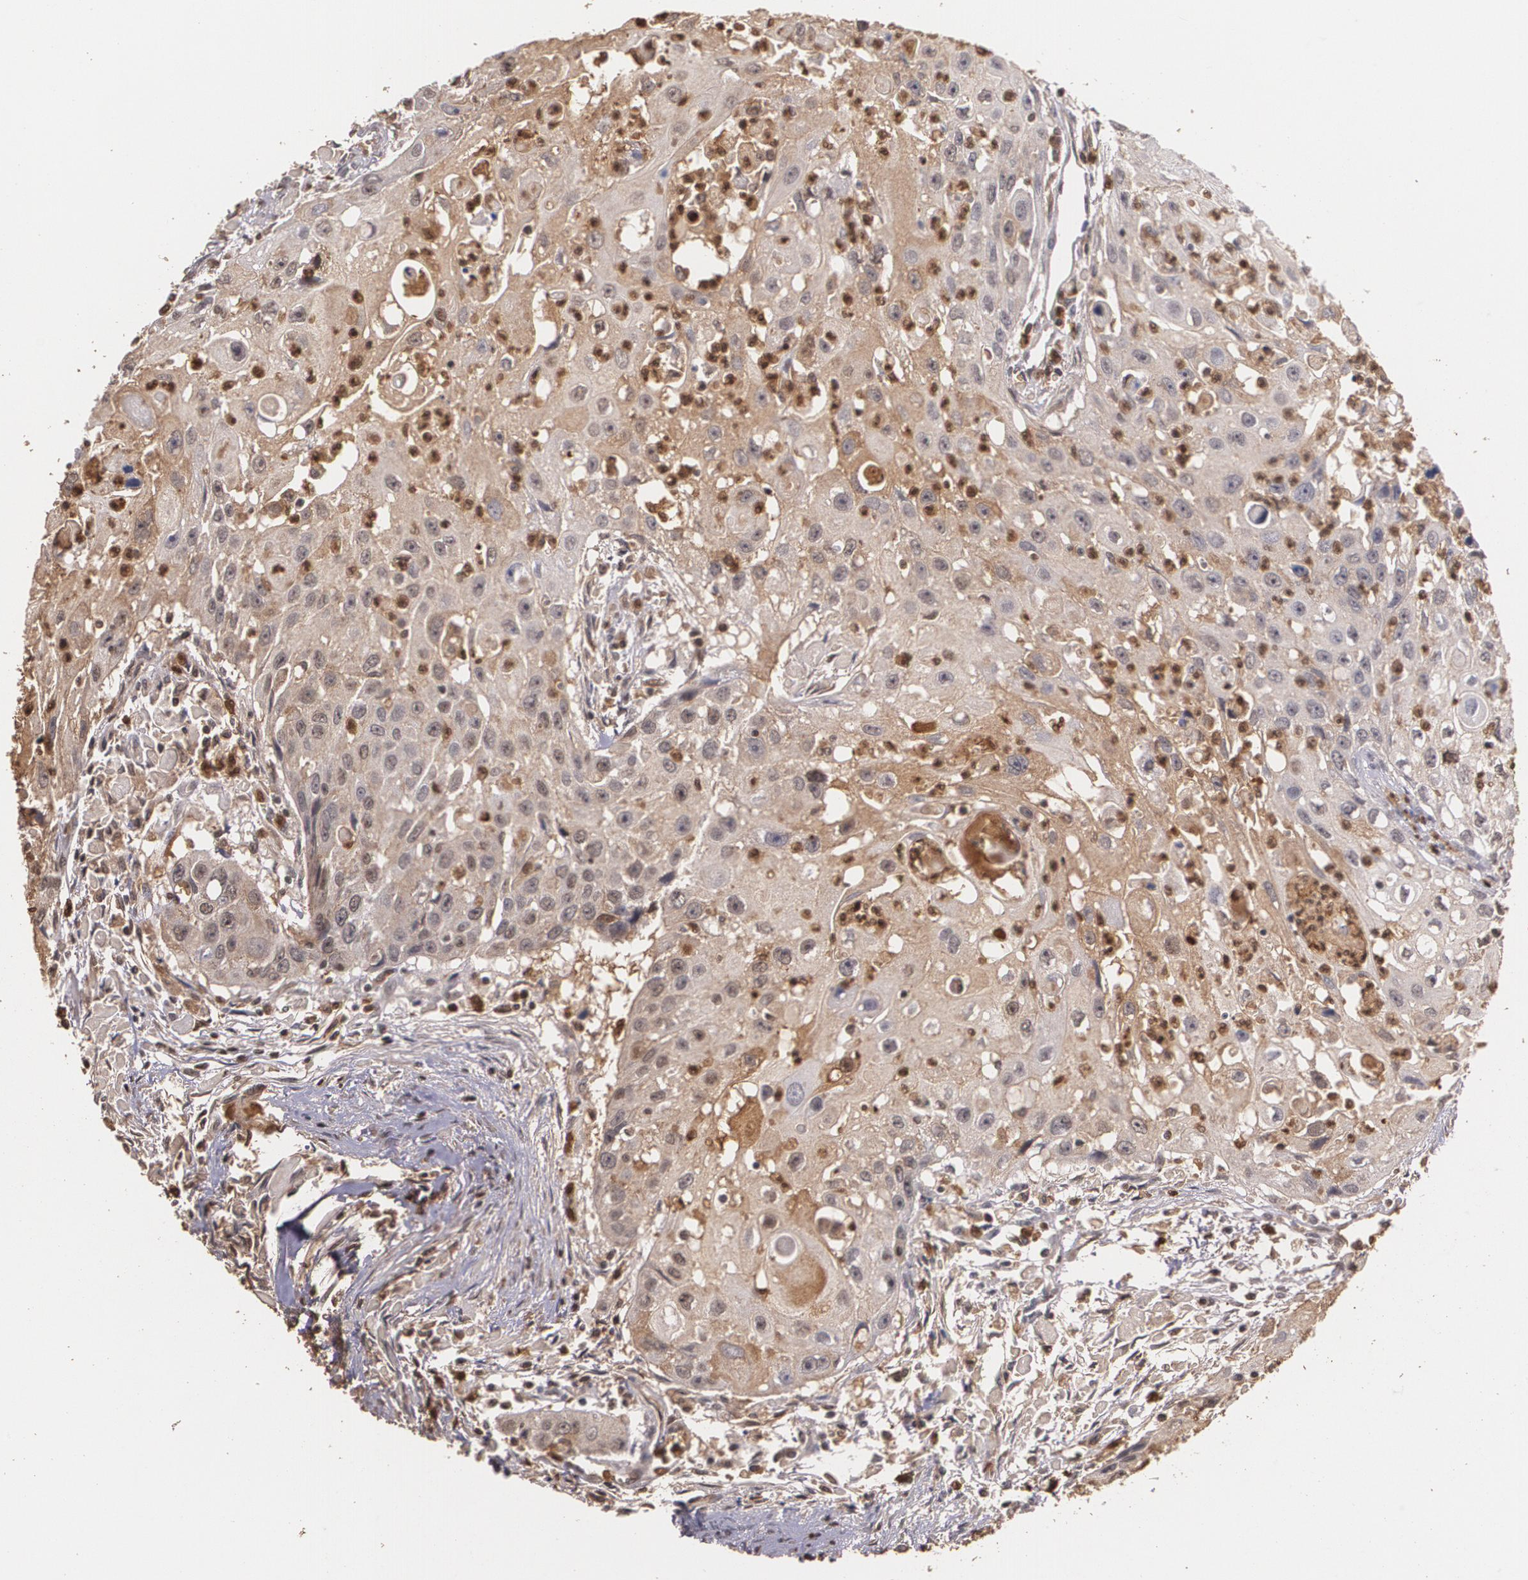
{"staining": {"intensity": "moderate", "quantity": ">75%", "location": "cytoplasmic/membranous"}, "tissue": "head and neck cancer", "cell_type": "Tumor cells", "image_type": "cancer", "snomed": [{"axis": "morphology", "description": "Squamous cell carcinoma, NOS"}, {"axis": "topography", "description": "Head-Neck"}], "caption": "Brown immunohistochemical staining in head and neck cancer (squamous cell carcinoma) exhibits moderate cytoplasmic/membranous staining in approximately >75% of tumor cells.", "gene": "PTS", "patient": {"sex": "male", "age": 64}}